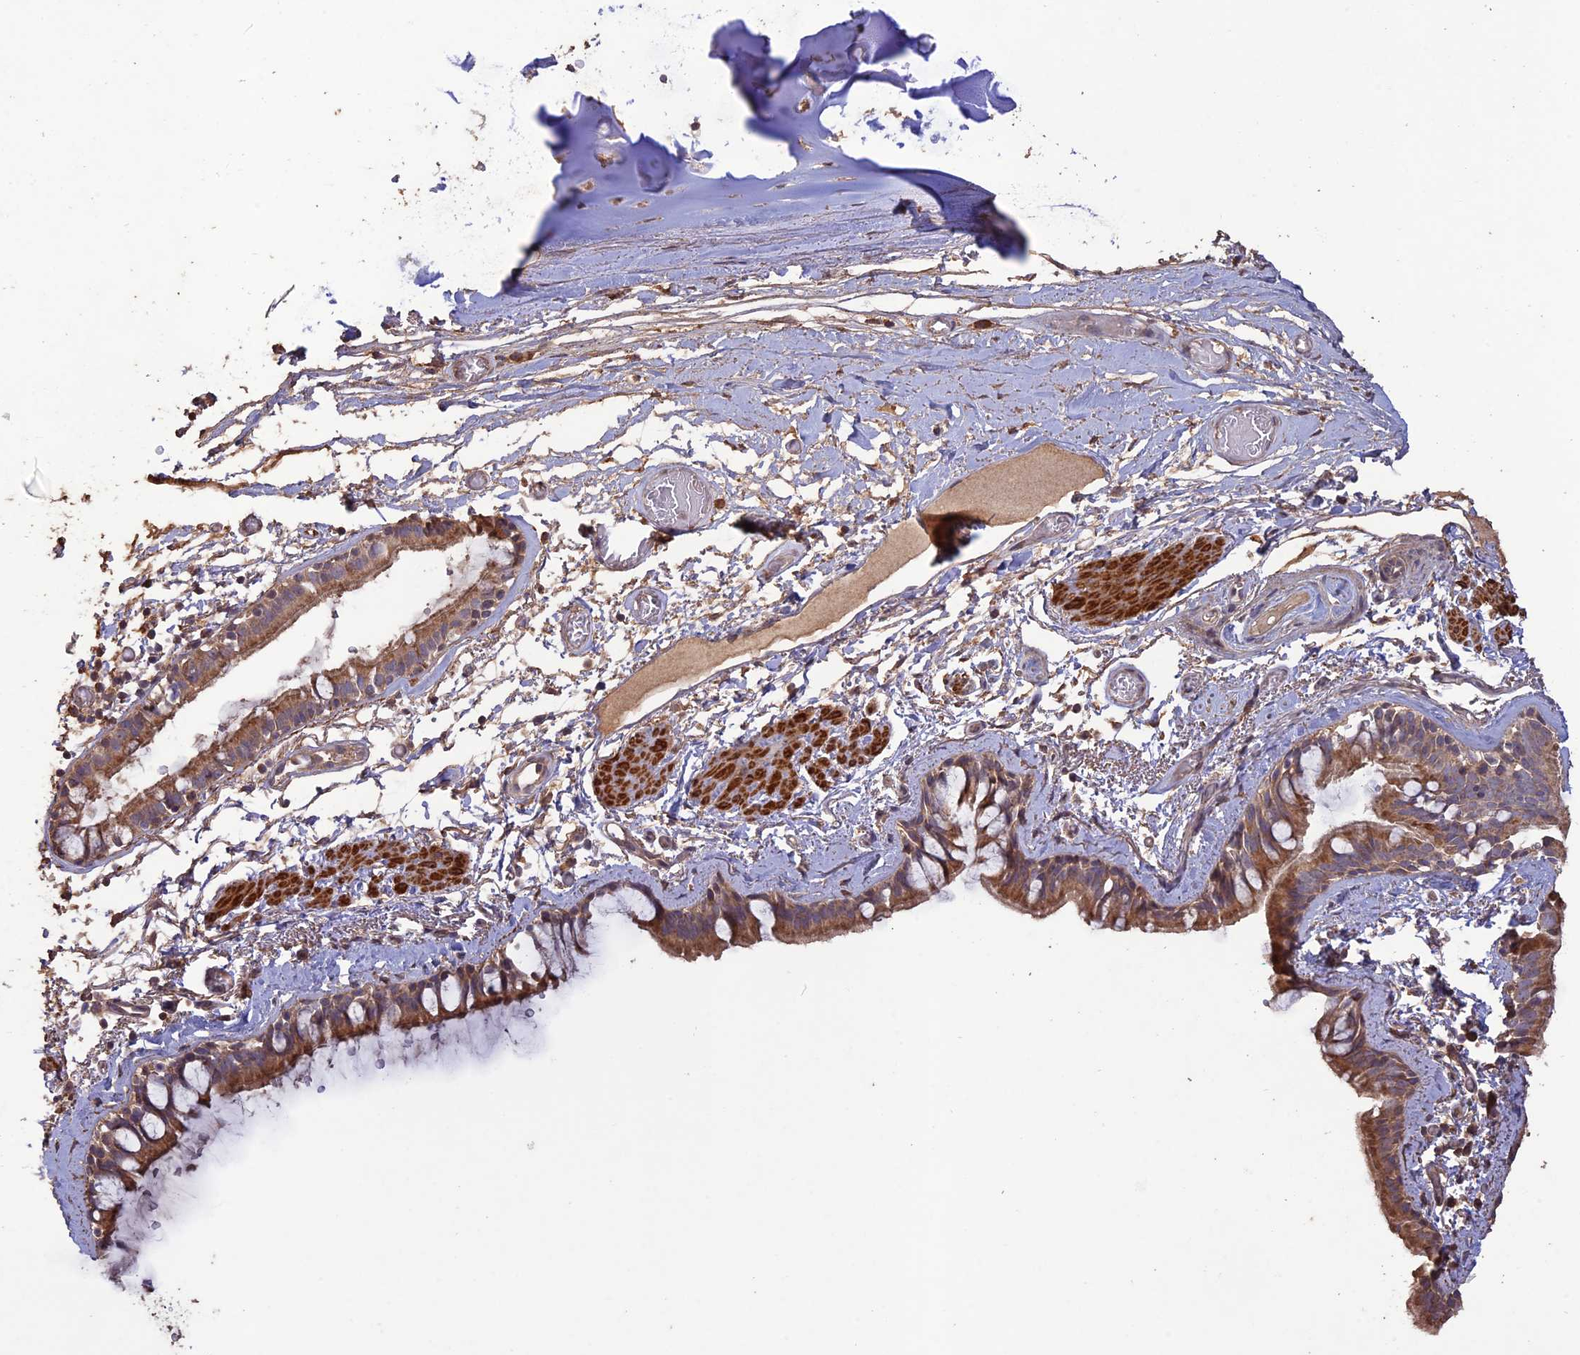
{"staining": {"intensity": "moderate", "quantity": ">75%", "location": "cytoplasmic/membranous"}, "tissue": "bronchus", "cell_type": "Respiratory epithelial cells", "image_type": "normal", "snomed": [{"axis": "morphology", "description": "Normal tissue, NOS"}, {"axis": "topography", "description": "Cartilage tissue"}], "caption": "Brown immunohistochemical staining in benign bronchus exhibits moderate cytoplasmic/membranous positivity in approximately >75% of respiratory epithelial cells.", "gene": "LAYN", "patient": {"sex": "male", "age": 63}}